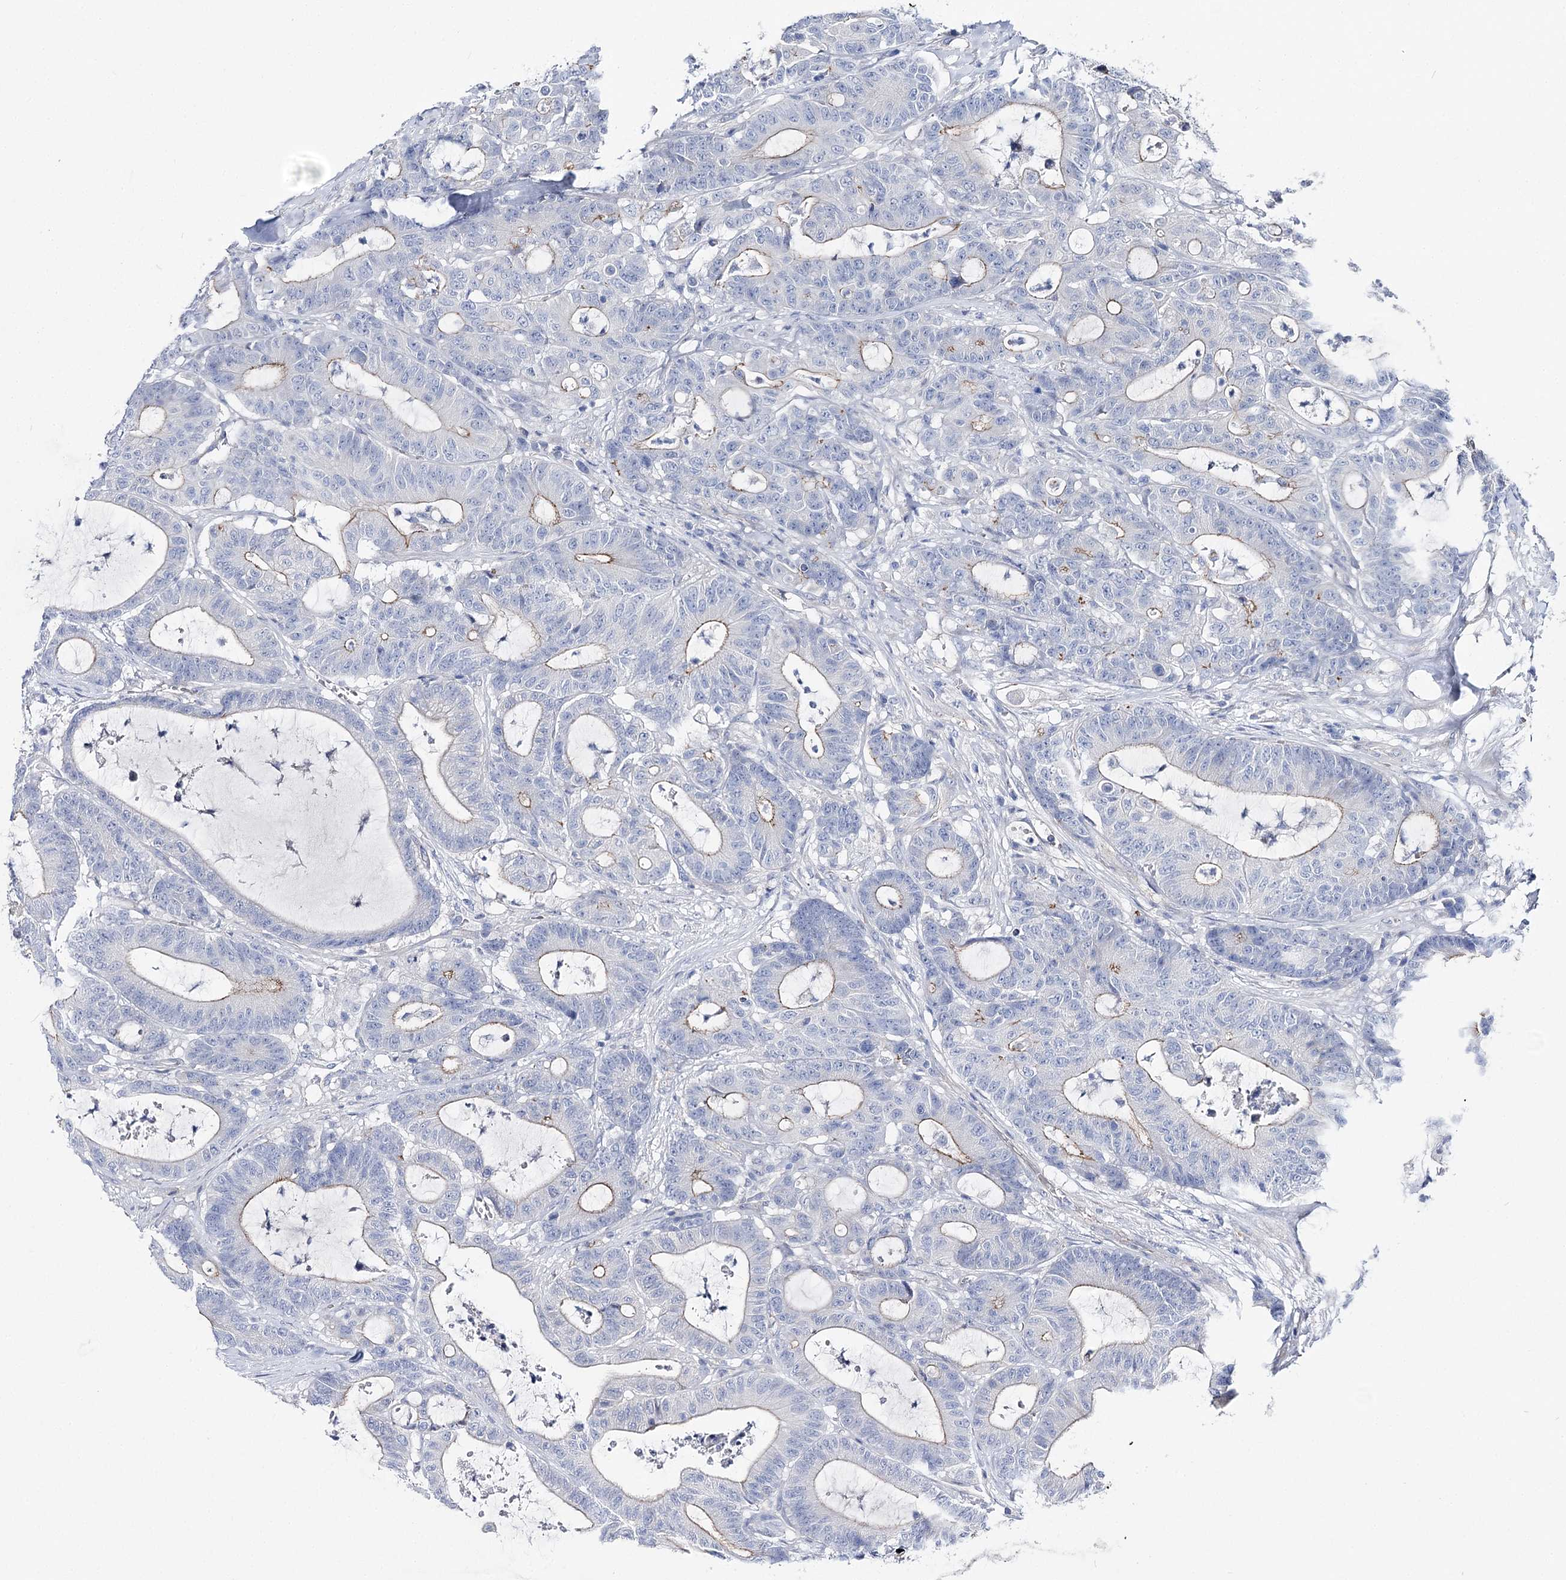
{"staining": {"intensity": "weak", "quantity": "<25%", "location": "cytoplasmic/membranous"}, "tissue": "colorectal cancer", "cell_type": "Tumor cells", "image_type": "cancer", "snomed": [{"axis": "morphology", "description": "Adenocarcinoma, NOS"}, {"axis": "topography", "description": "Colon"}], "caption": "Colorectal adenocarcinoma was stained to show a protein in brown. There is no significant expression in tumor cells.", "gene": "NRAP", "patient": {"sex": "female", "age": 84}}